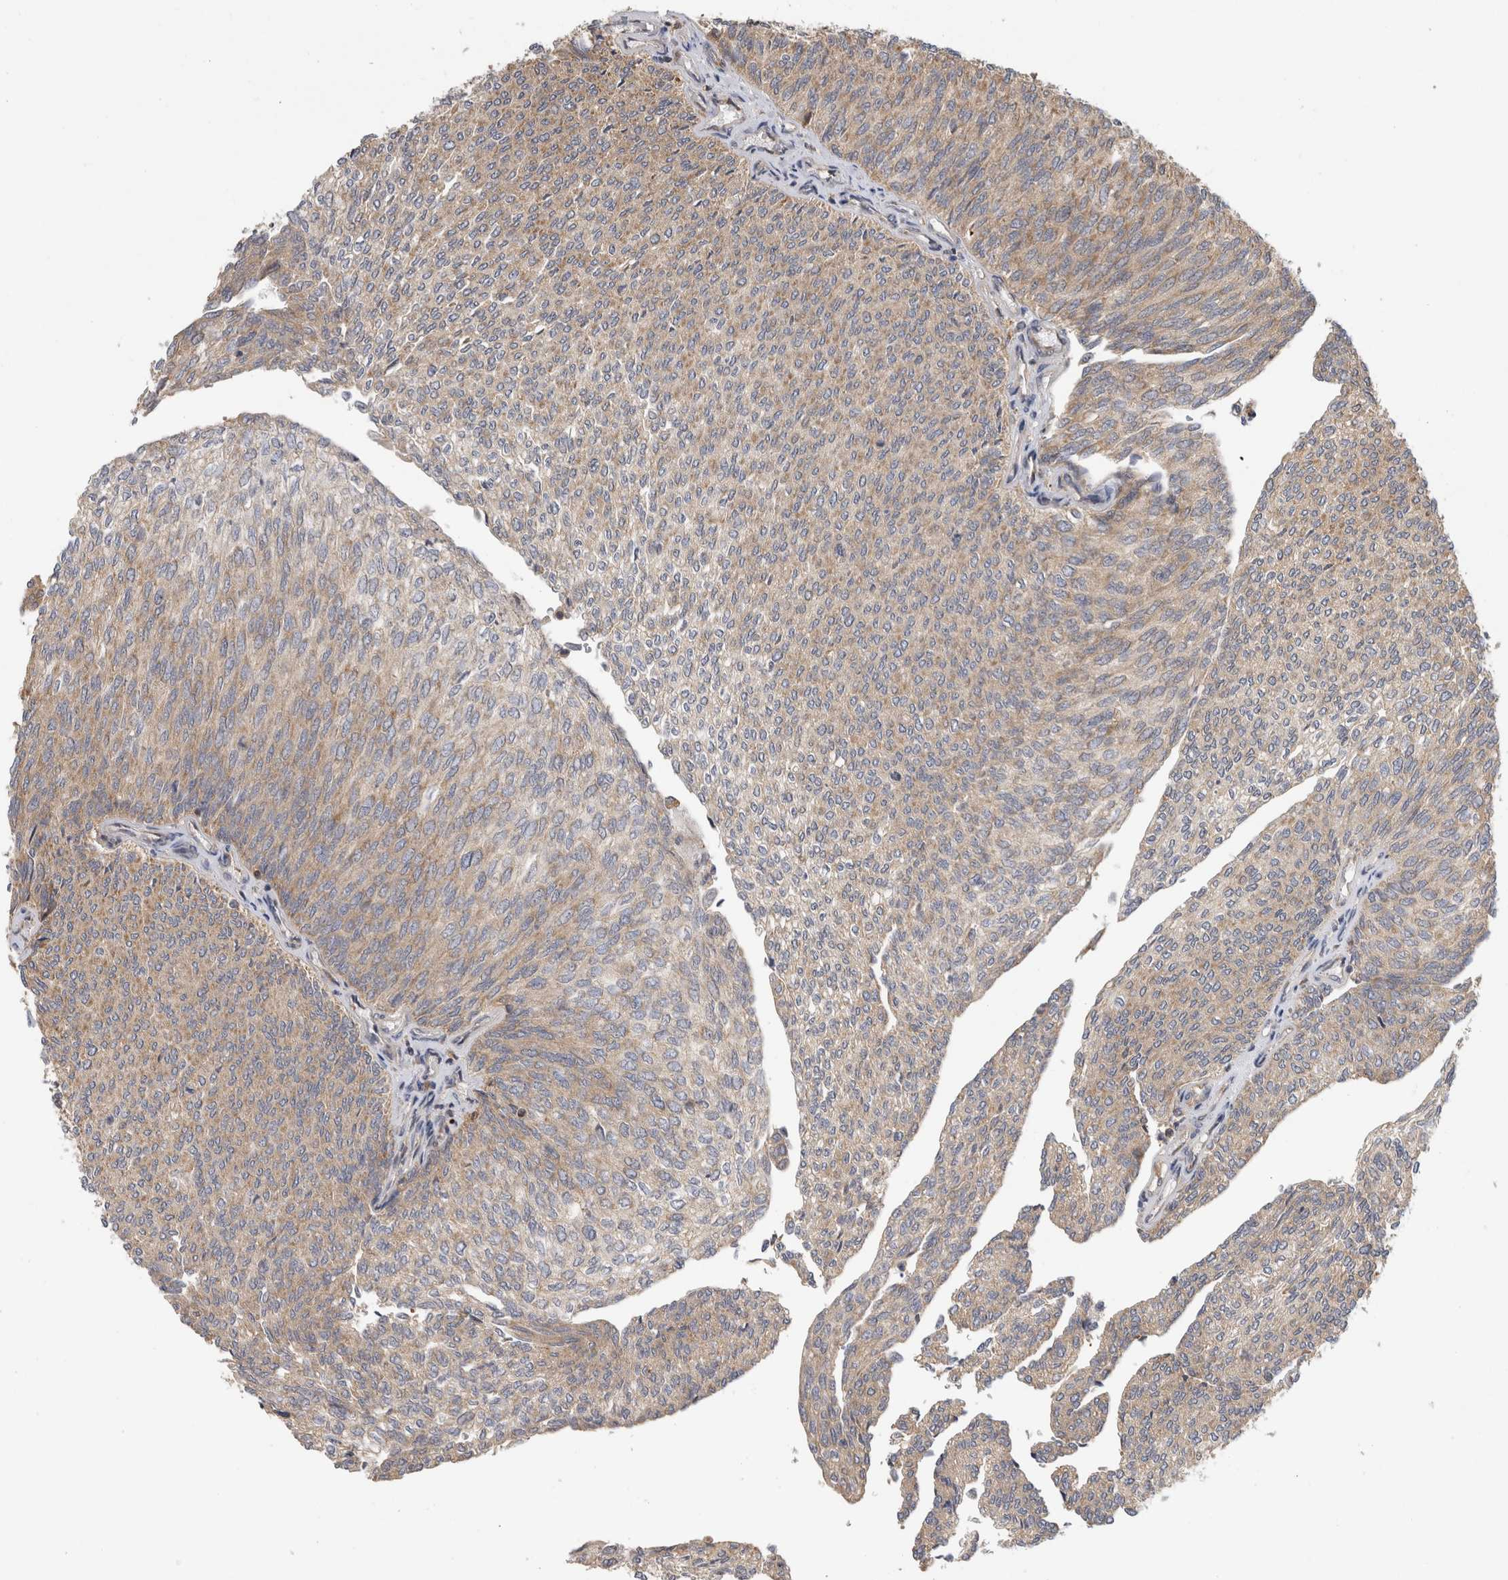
{"staining": {"intensity": "moderate", "quantity": ">75%", "location": "cytoplasmic/membranous"}, "tissue": "urothelial cancer", "cell_type": "Tumor cells", "image_type": "cancer", "snomed": [{"axis": "morphology", "description": "Urothelial carcinoma, Low grade"}, {"axis": "topography", "description": "Urinary bladder"}], "caption": "A histopathology image of human low-grade urothelial carcinoma stained for a protein exhibits moderate cytoplasmic/membranous brown staining in tumor cells. Nuclei are stained in blue.", "gene": "GRIK2", "patient": {"sex": "female", "age": 79}}